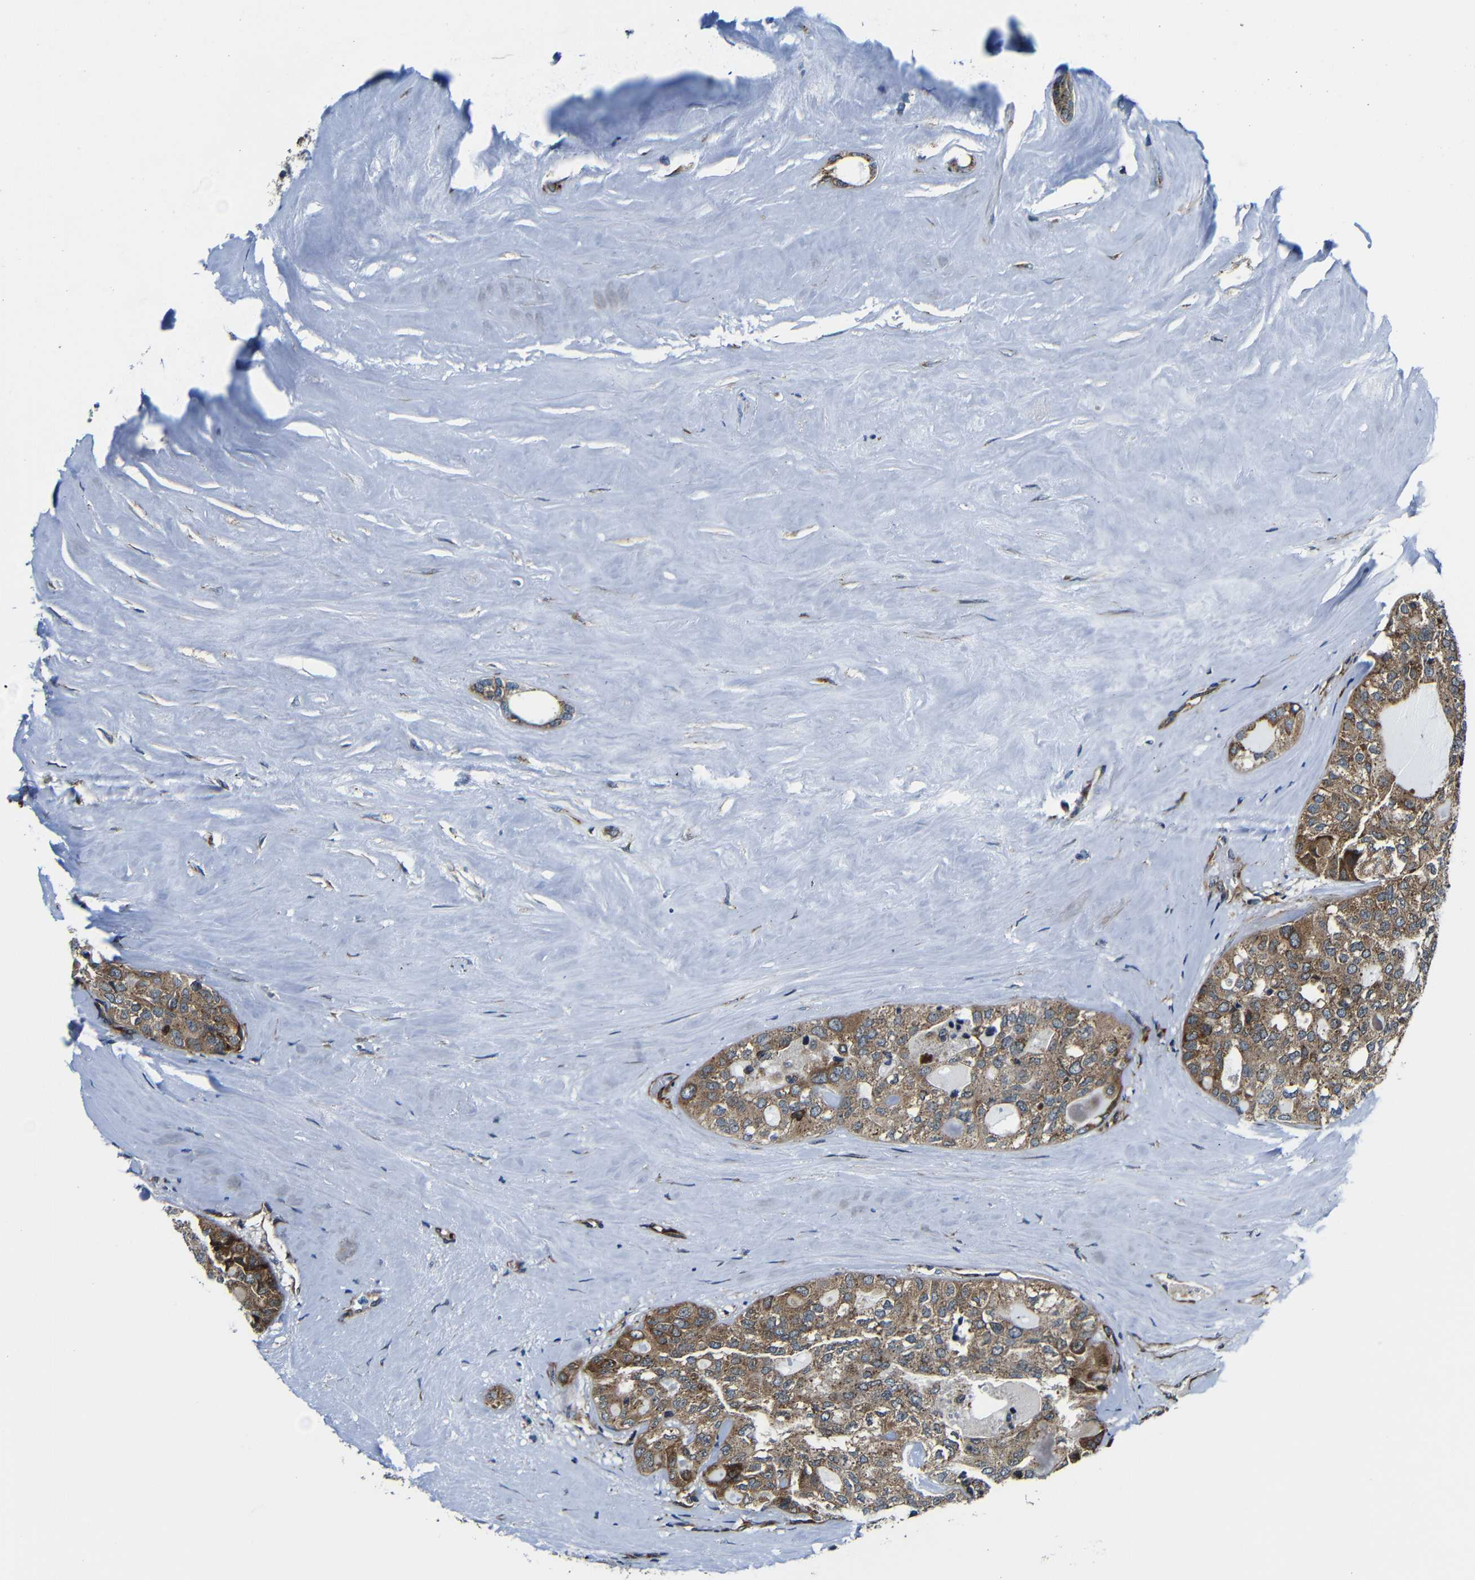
{"staining": {"intensity": "moderate", "quantity": ">75%", "location": "cytoplasmic/membranous"}, "tissue": "thyroid cancer", "cell_type": "Tumor cells", "image_type": "cancer", "snomed": [{"axis": "morphology", "description": "Follicular adenoma carcinoma, NOS"}, {"axis": "topography", "description": "Thyroid gland"}], "caption": "Human thyroid follicular adenoma carcinoma stained with a brown dye demonstrates moderate cytoplasmic/membranous positive expression in approximately >75% of tumor cells.", "gene": "ABCE1", "patient": {"sex": "male", "age": 75}}